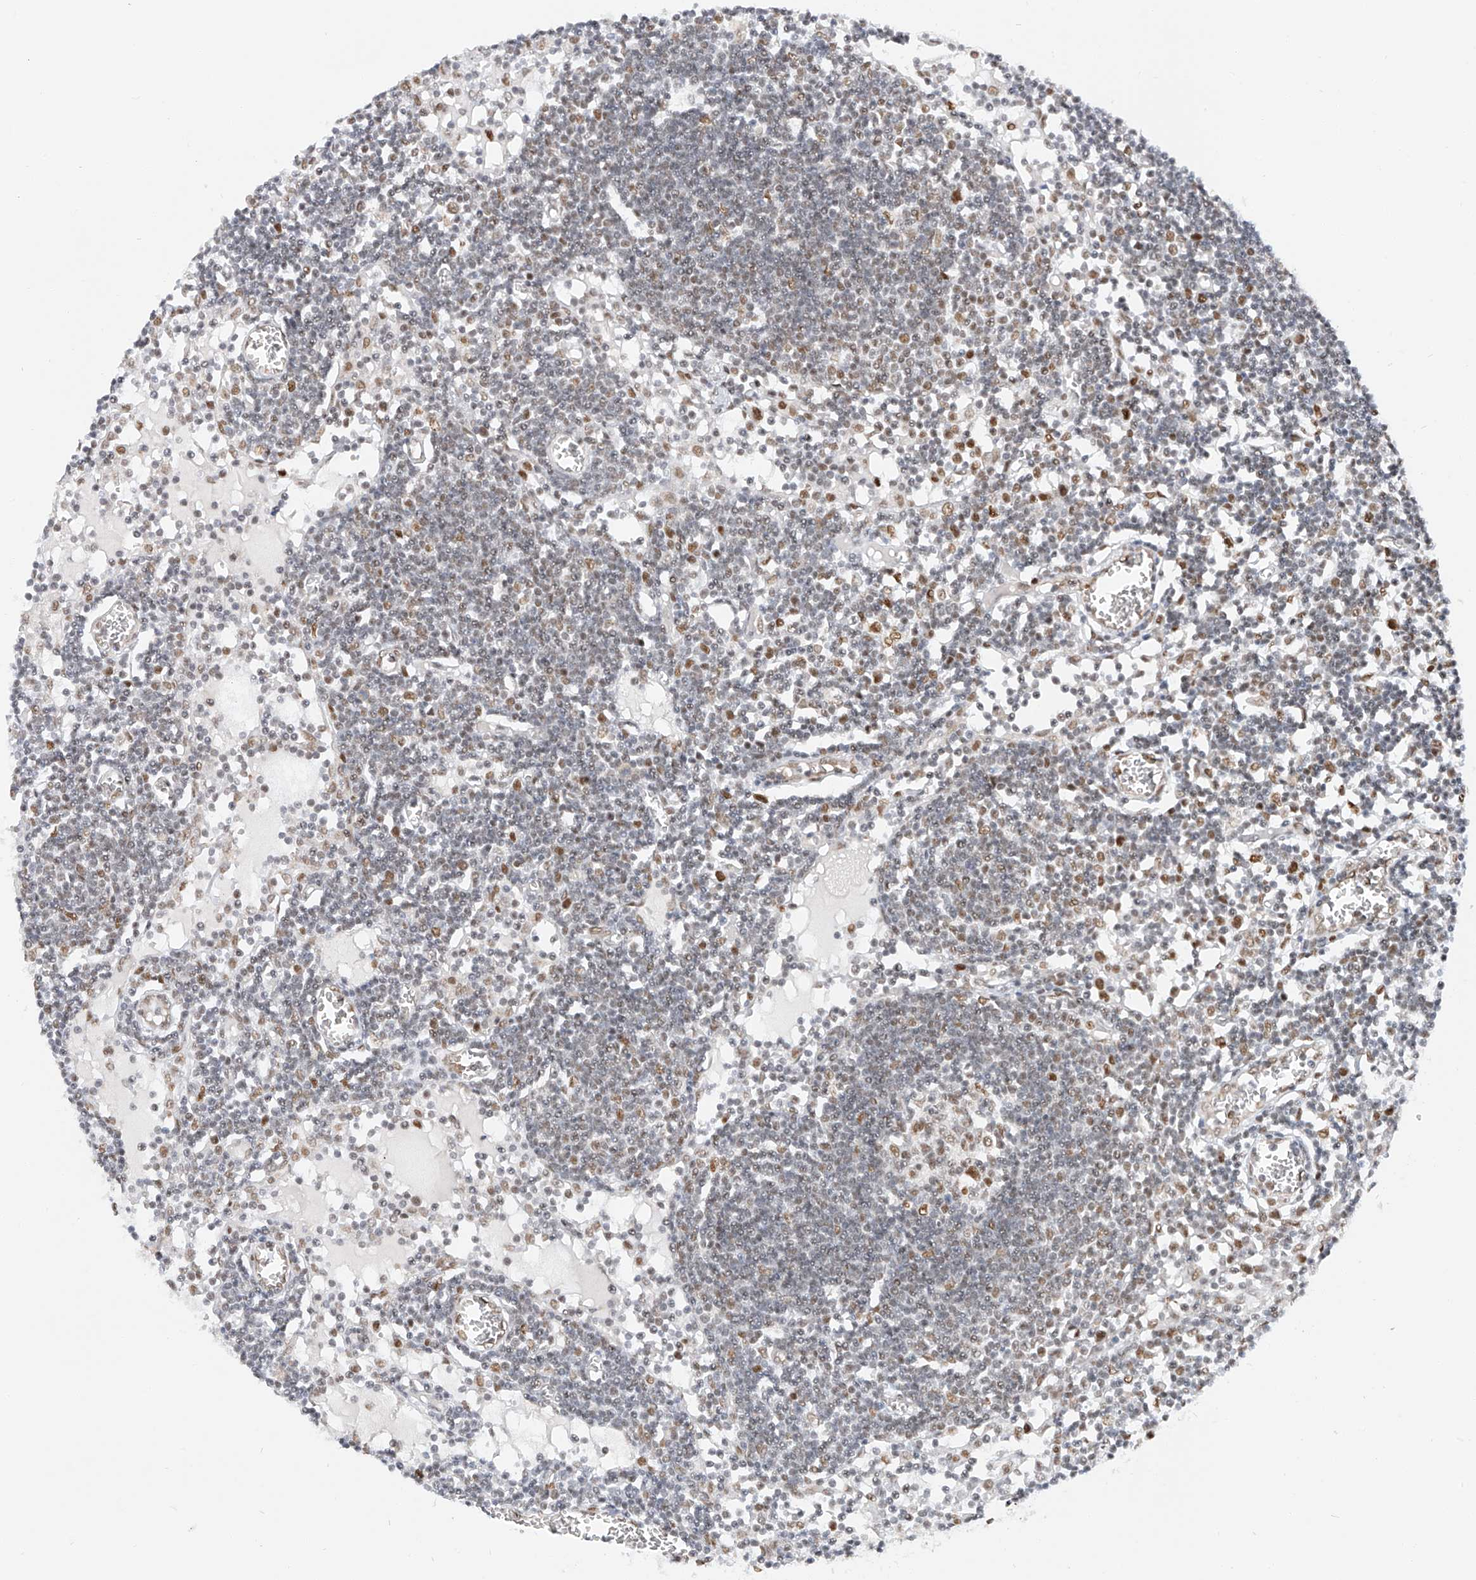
{"staining": {"intensity": "moderate", "quantity": ">75%", "location": "nuclear"}, "tissue": "lymph node", "cell_type": "Germinal center cells", "image_type": "normal", "snomed": [{"axis": "morphology", "description": "Normal tissue, NOS"}, {"axis": "topography", "description": "Lymph node"}], "caption": "The immunohistochemical stain shows moderate nuclear expression in germinal center cells of benign lymph node.", "gene": "POGK", "patient": {"sex": "female", "age": 11}}